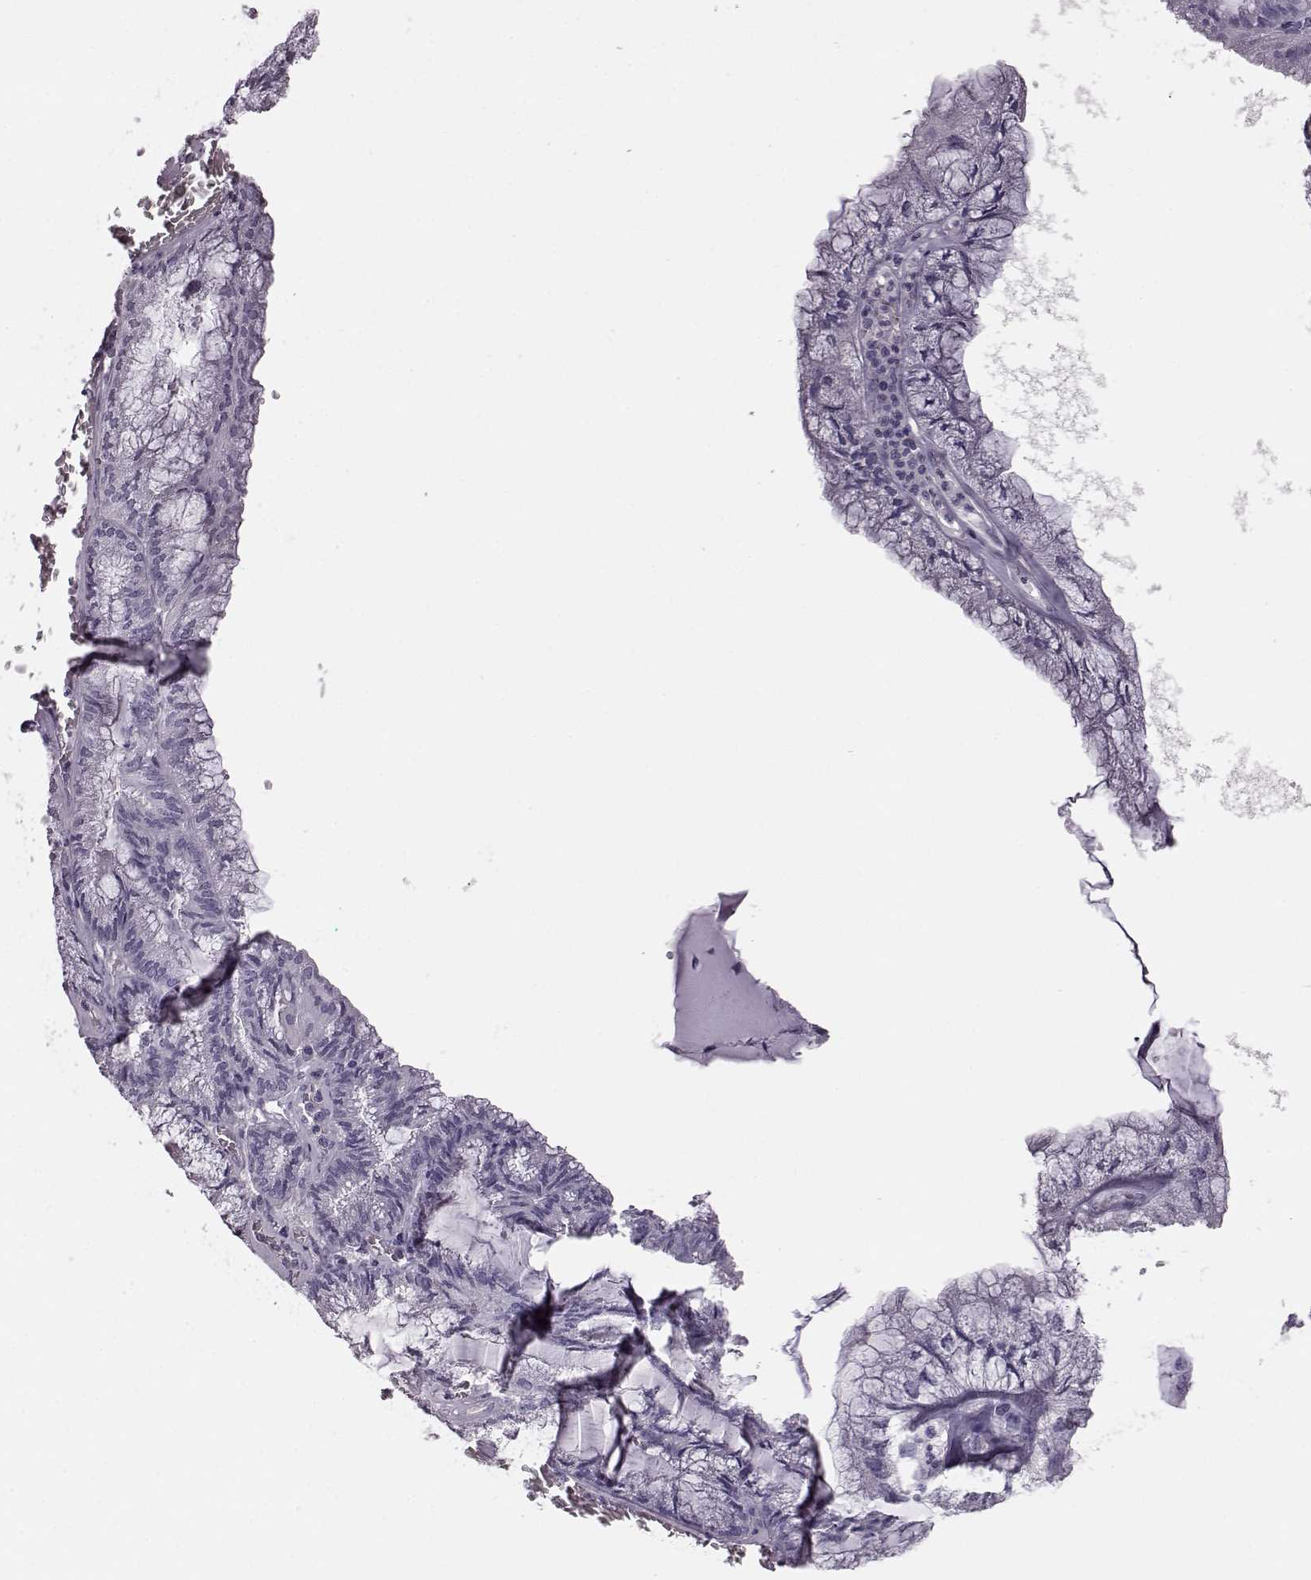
{"staining": {"intensity": "negative", "quantity": "none", "location": "none"}, "tissue": "endometrial cancer", "cell_type": "Tumor cells", "image_type": "cancer", "snomed": [{"axis": "morphology", "description": "Carcinoma, NOS"}, {"axis": "topography", "description": "Endometrium"}], "caption": "Immunohistochemical staining of carcinoma (endometrial) exhibits no significant positivity in tumor cells.", "gene": "SNTG1", "patient": {"sex": "female", "age": 62}}